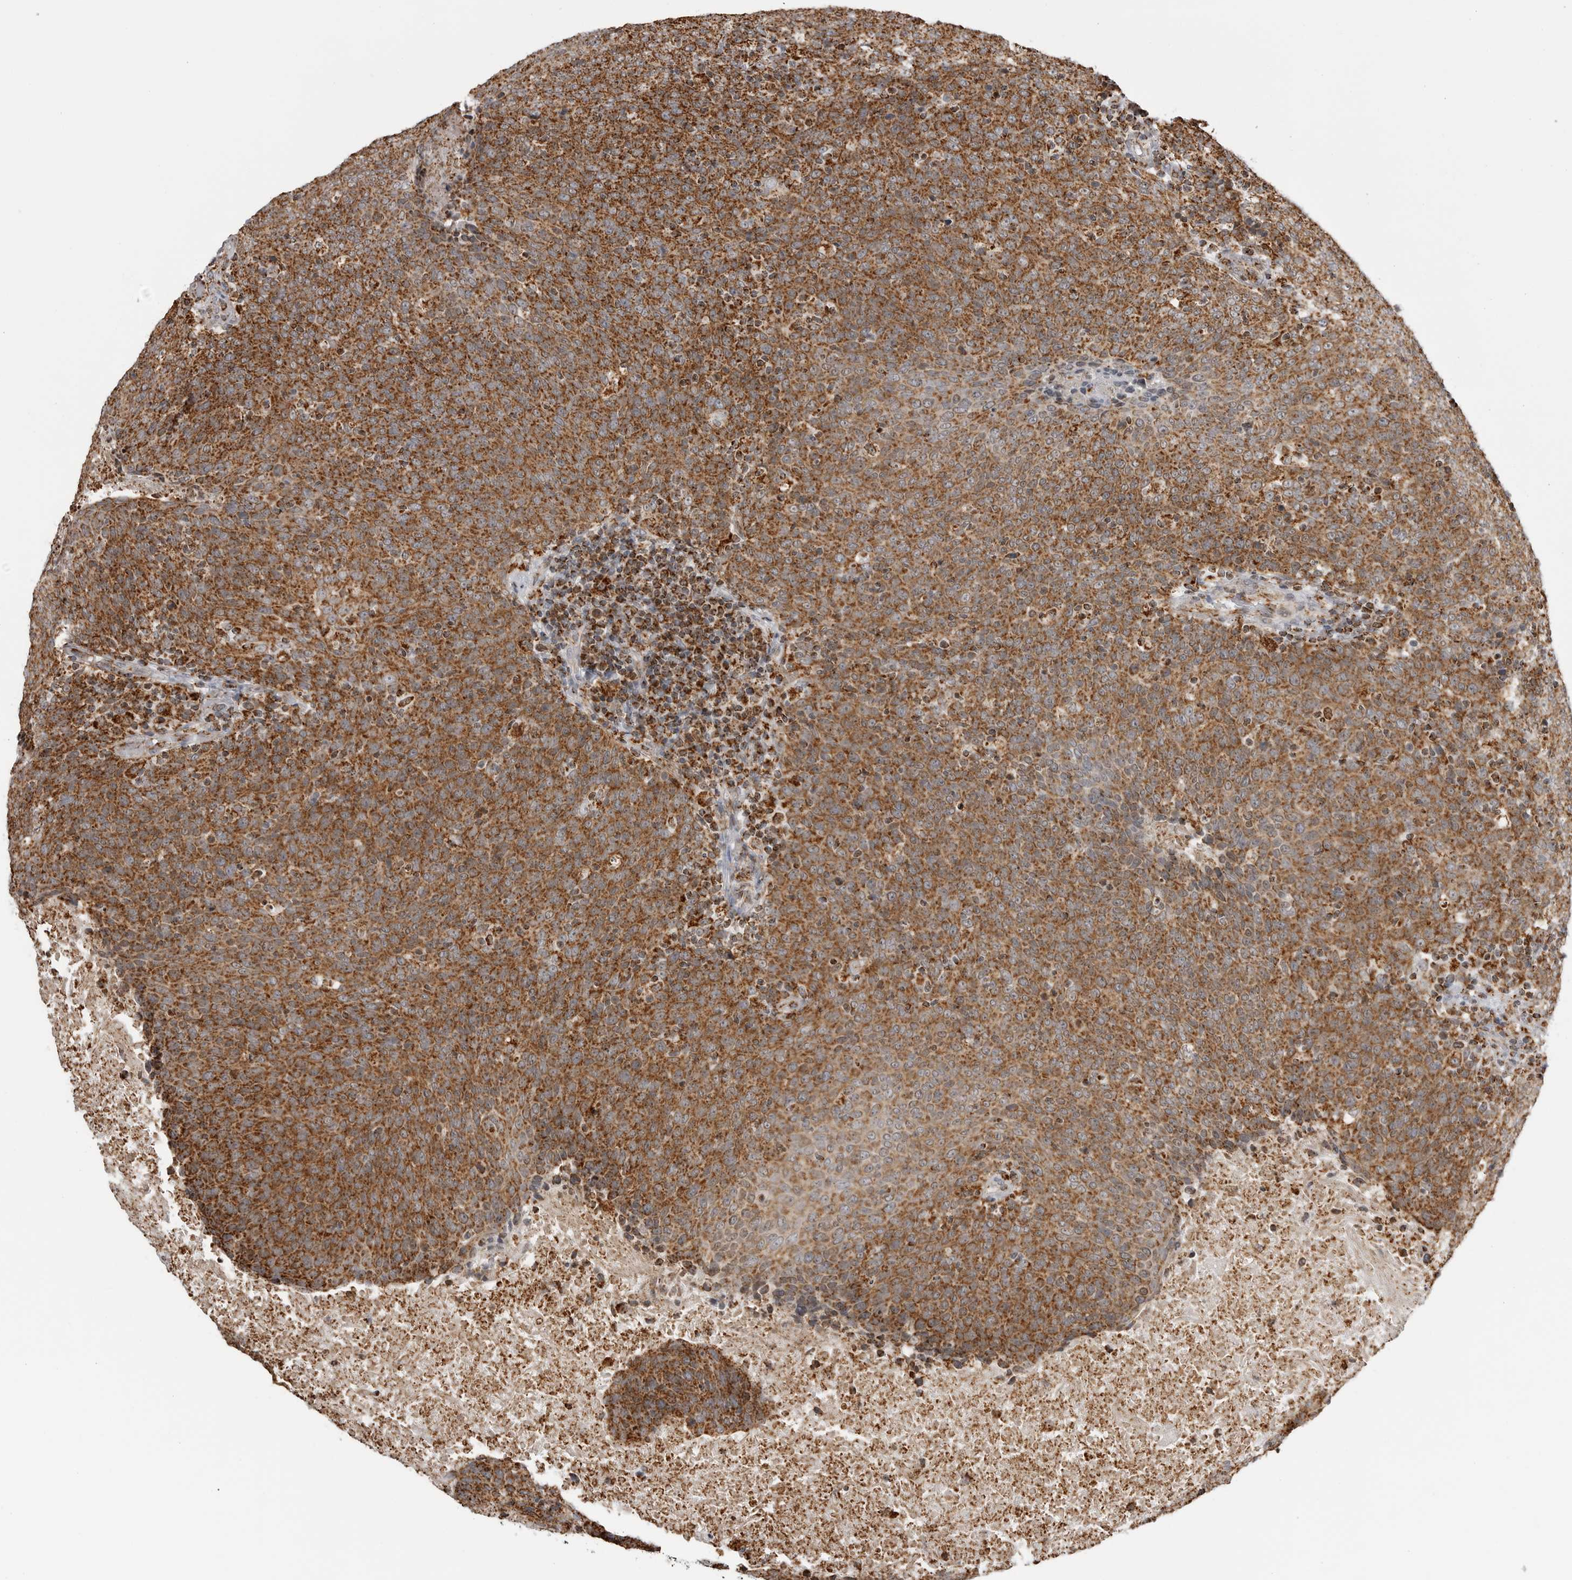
{"staining": {"intensity": "strong", "quantity": ">75%", "location": "cytoplasmic/membranous"}, "tissue": "head and neck cancer", "cell_type": "Tumor cells", "image_type": "cancer", "snomed": [{"axis": "morphology", "description": "Squamous cell carcinoma, NOS"}, {"axis": "morphology", "description": "Squamous cell carcinoma, metastatic, NOS"}, {"axis": "topography", "description": "Lymph node"}, {"axis": "topography", "description": "Head-Neck"}], "caption": "Tumor cells exhibit strong cytoplasmic/membranous staining in about >75% of cells in squamous cell carcinoma (head and neck).", "gene": "COX5A", "patient": {"sex": "male", "age": 62}}